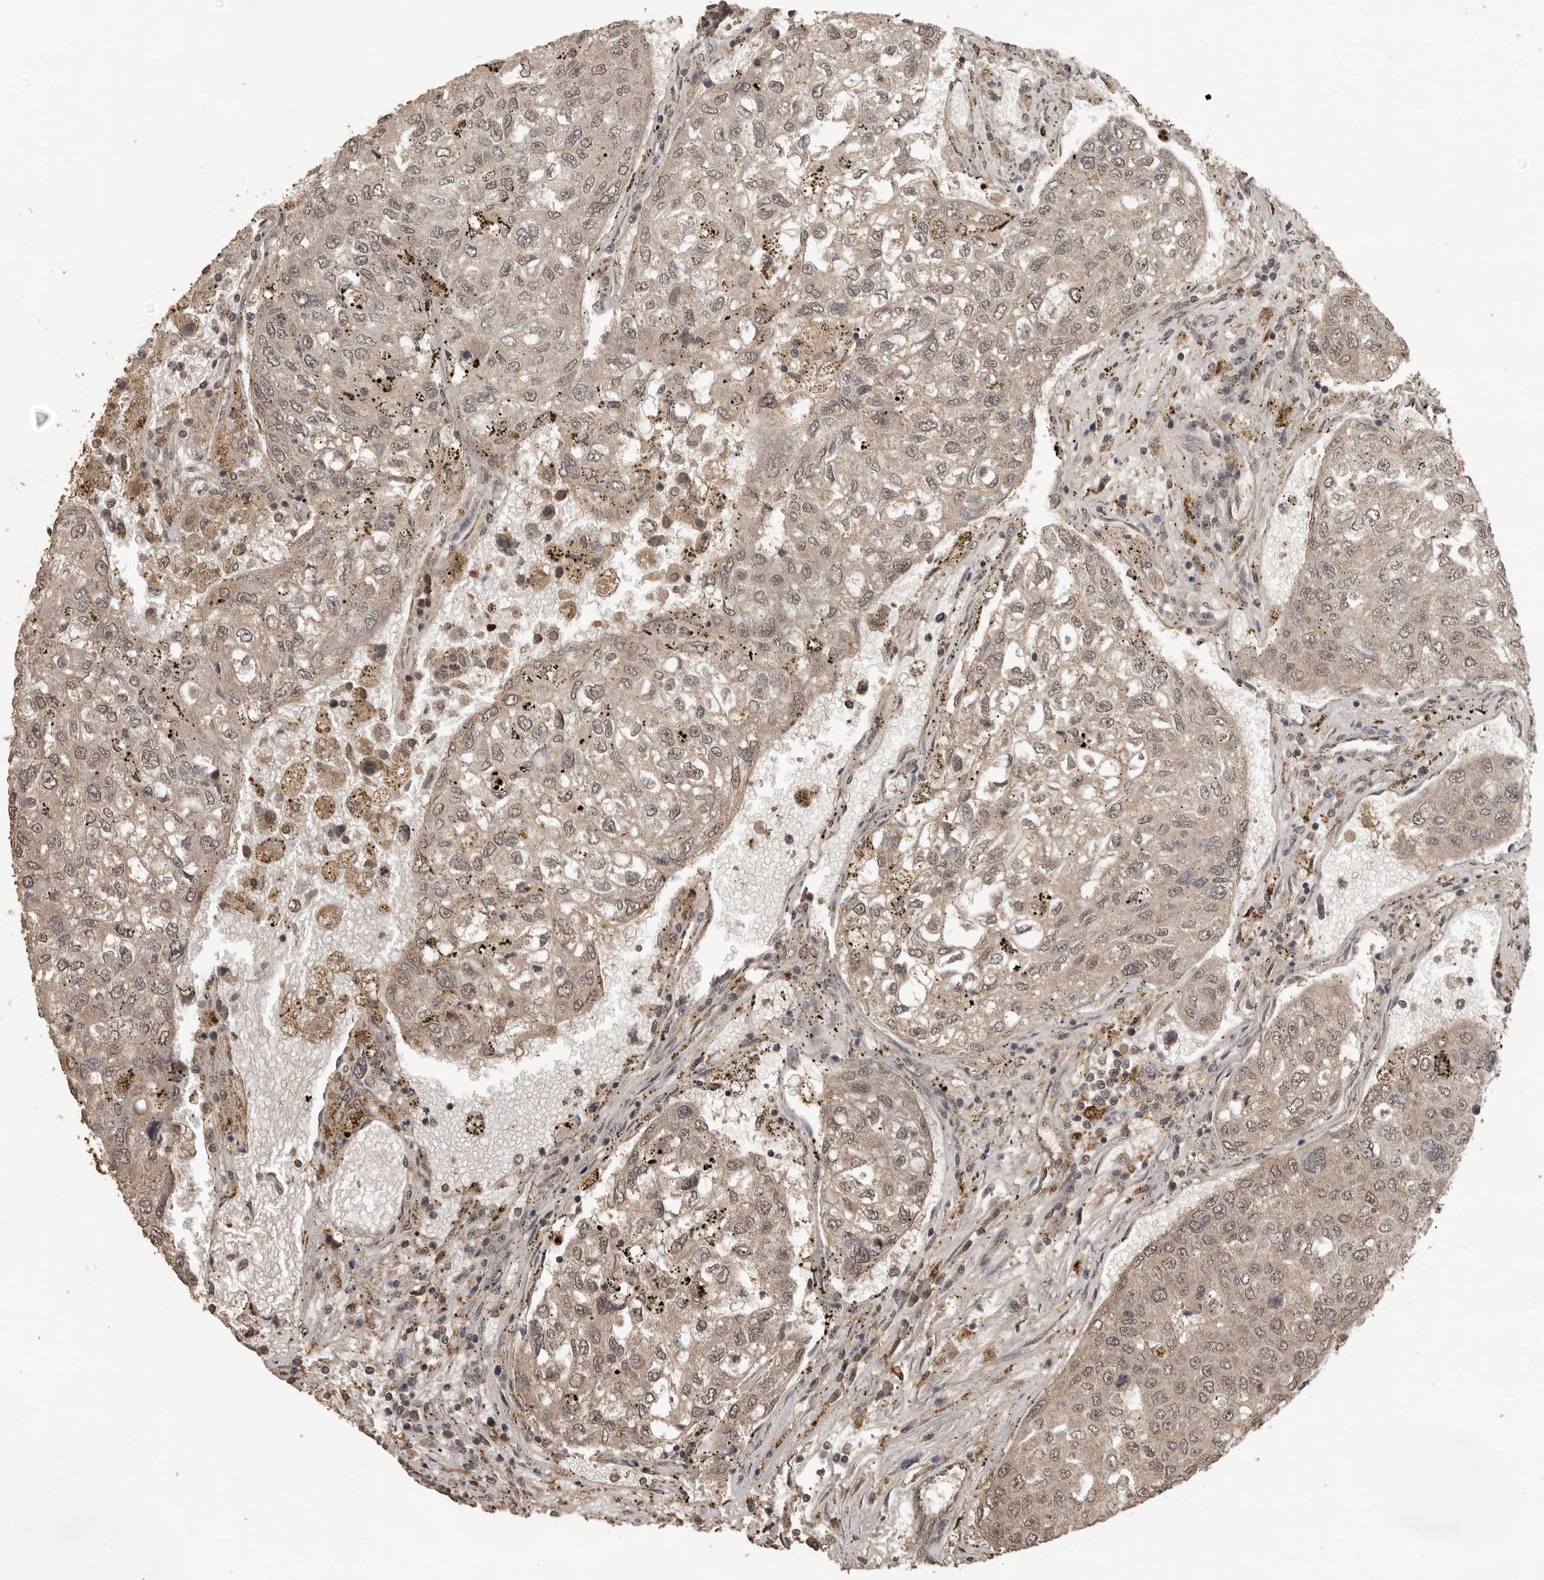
{"staining": {"intensity": "weak", "quantity": "25%-75%", "location": "cytoplasmic/membranous,nuclear"}, "tissue": "urothelial cancer", "cell_type": "Tumor cells", "image_type": "cancer", "snomed": [{"axis": "morphology", "description": "Urothelial carcinoma, High grade"}, {"axis": "topography", "description": "Lymph node"}, {"axis": "topography", "description": "Urinary bladder"}], "caption": "A brown stain shows weak cytoplasmic/membranous and nuclear staining of a protein in urothelial cancer tumor cells.", "gene": "CTF1", "patient": {"sex": "male", "age": 51}}